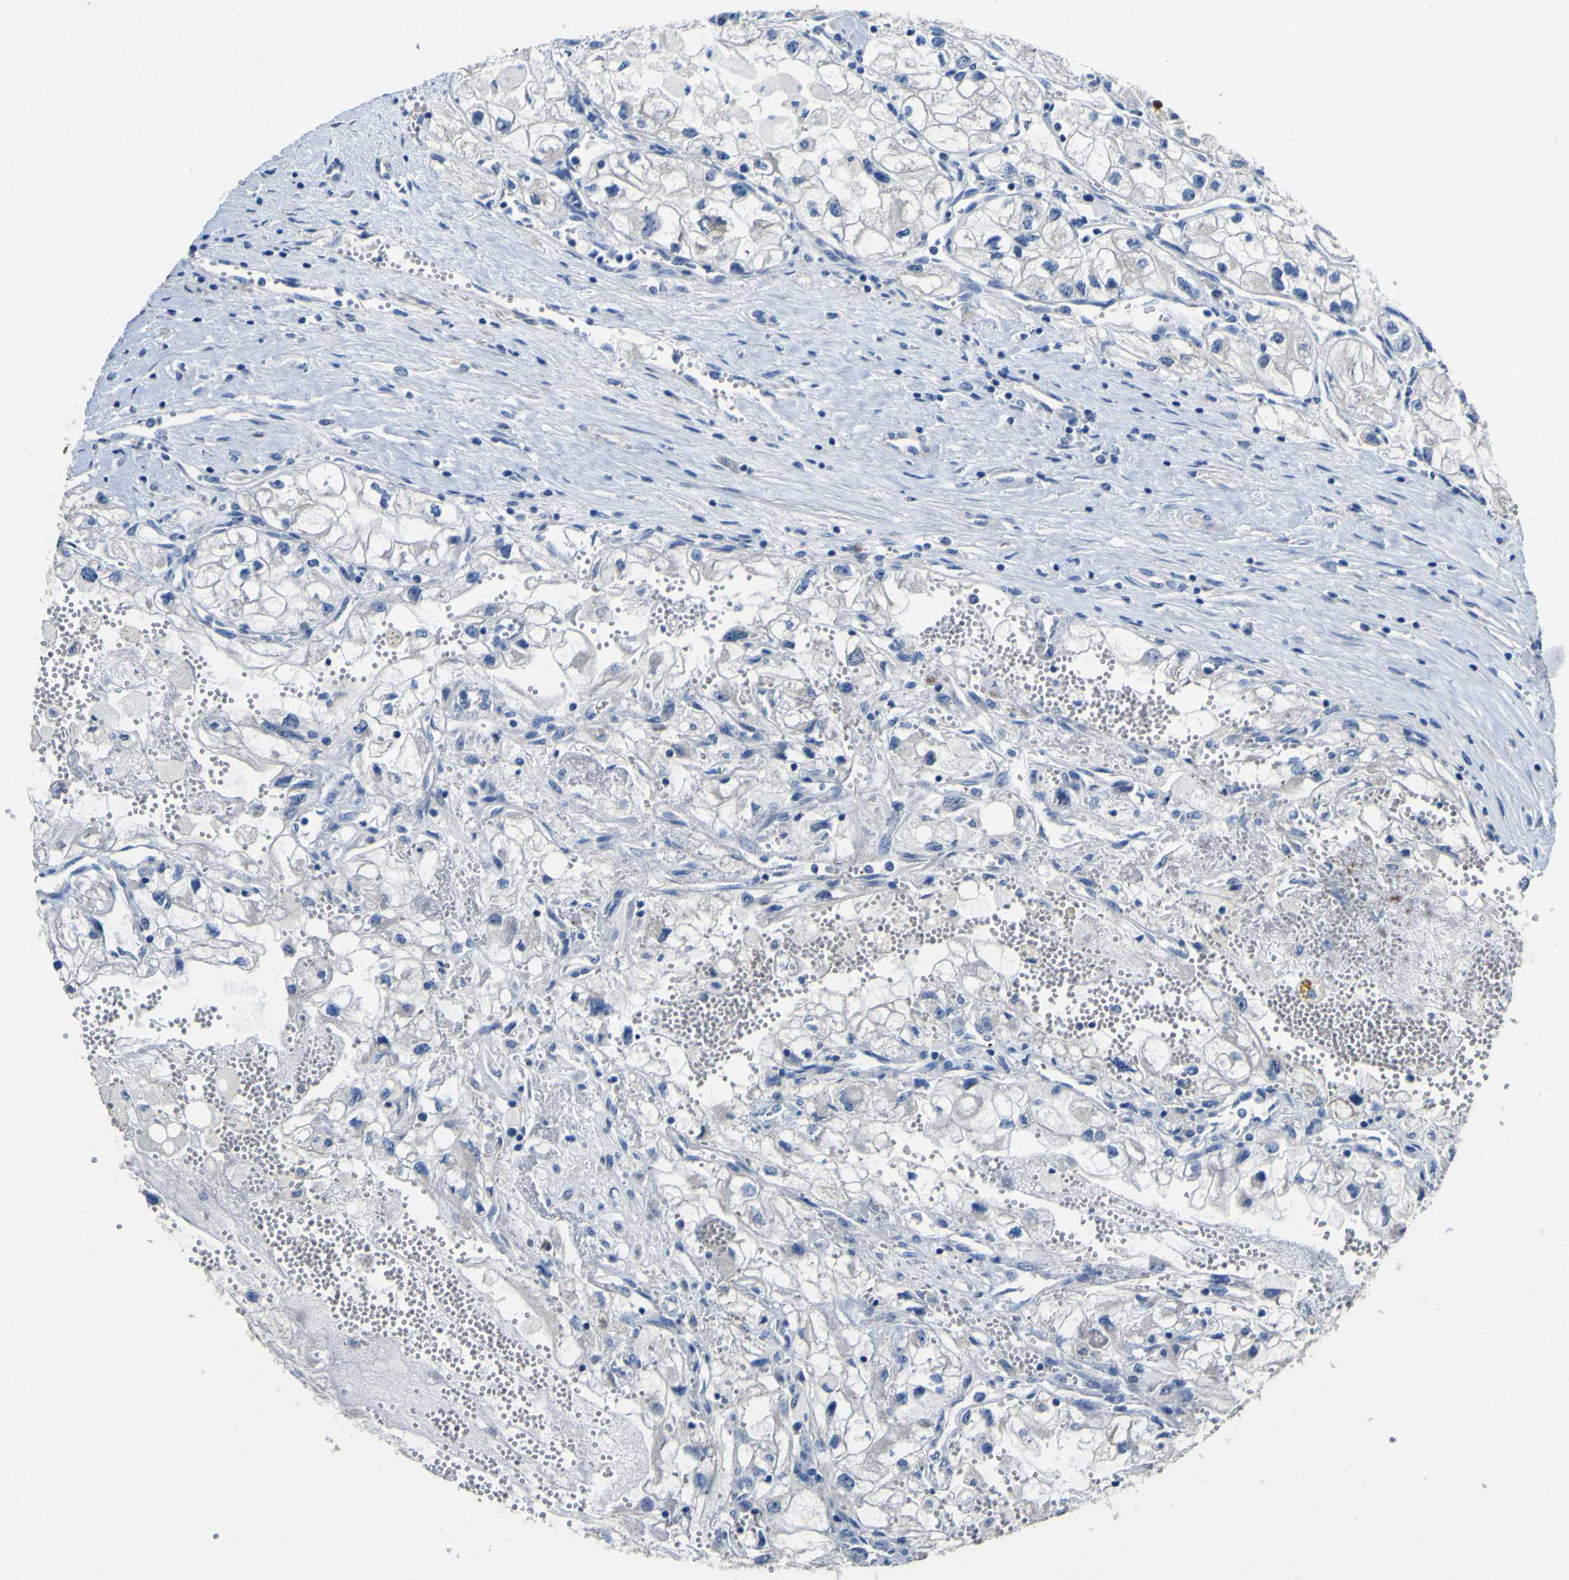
{"staining": {"intensity": "negative", "quantity": "none", "location": "none"}, "tissue": "renal cancer", "cell_type": "Tumor cells", "image_type": "cancer", "snomed": [{"axis": "morphology", "description": "Adenocarcinoma, NOS"}, {"axis": "topography", "description": "Kidney"}], "caption": "The photomicrograph exhibits no staining of tumor cells in renal cancer (adenocarcinoma). (Stains: DAB immunohistochemistry with hematoxylin counter stain, Microscopy: brightfield microscopy at high magnification).", "gene": "ALDH18A1", "patient": {"sex": "female", "age": 70}}